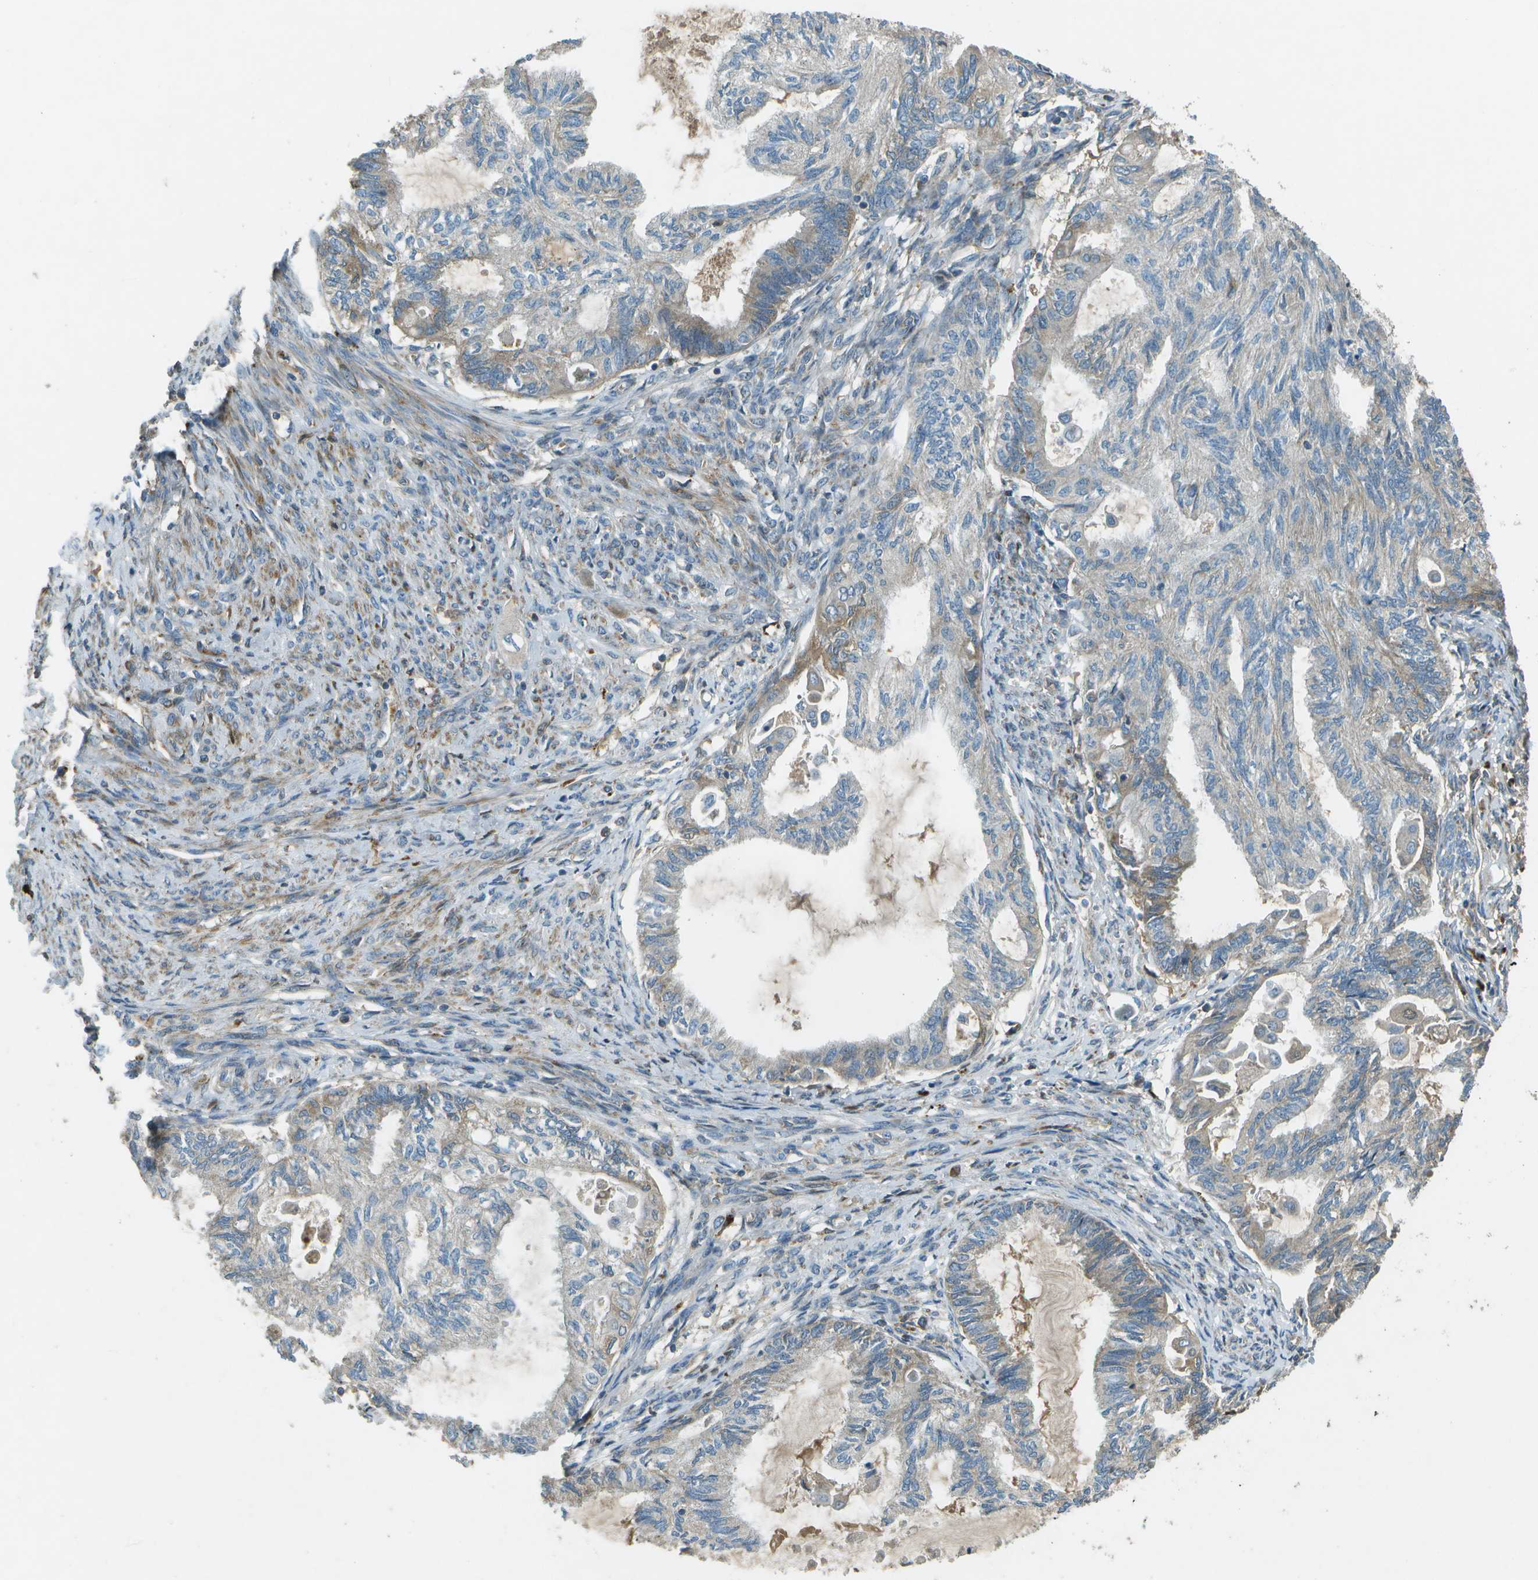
{"staining": {"intensity": "weak", "quantity": "<25%", "location": "cytoplasmic/membranous"}, "tissue": "cervical cancer", "cell_type": "Tumor cells", "image_type": "cancer", "snomed": [{"axis": "morphology", "description": "Normal tissue, NOS"}, {"axis": "morphology", "description": "Adenocarcinoma, NOS"}, {"axis": "topography", "description": "Cervix"}, {"axis": "topography", "description": "Endometrium"}], "caption": "Cervical cancer (adenocarcinoma) was stained to show a protein in brown. There is no significant expression in tumor cells.", "gene": "PXYLP1", "patient": {"sex": "female", "age": 86}}